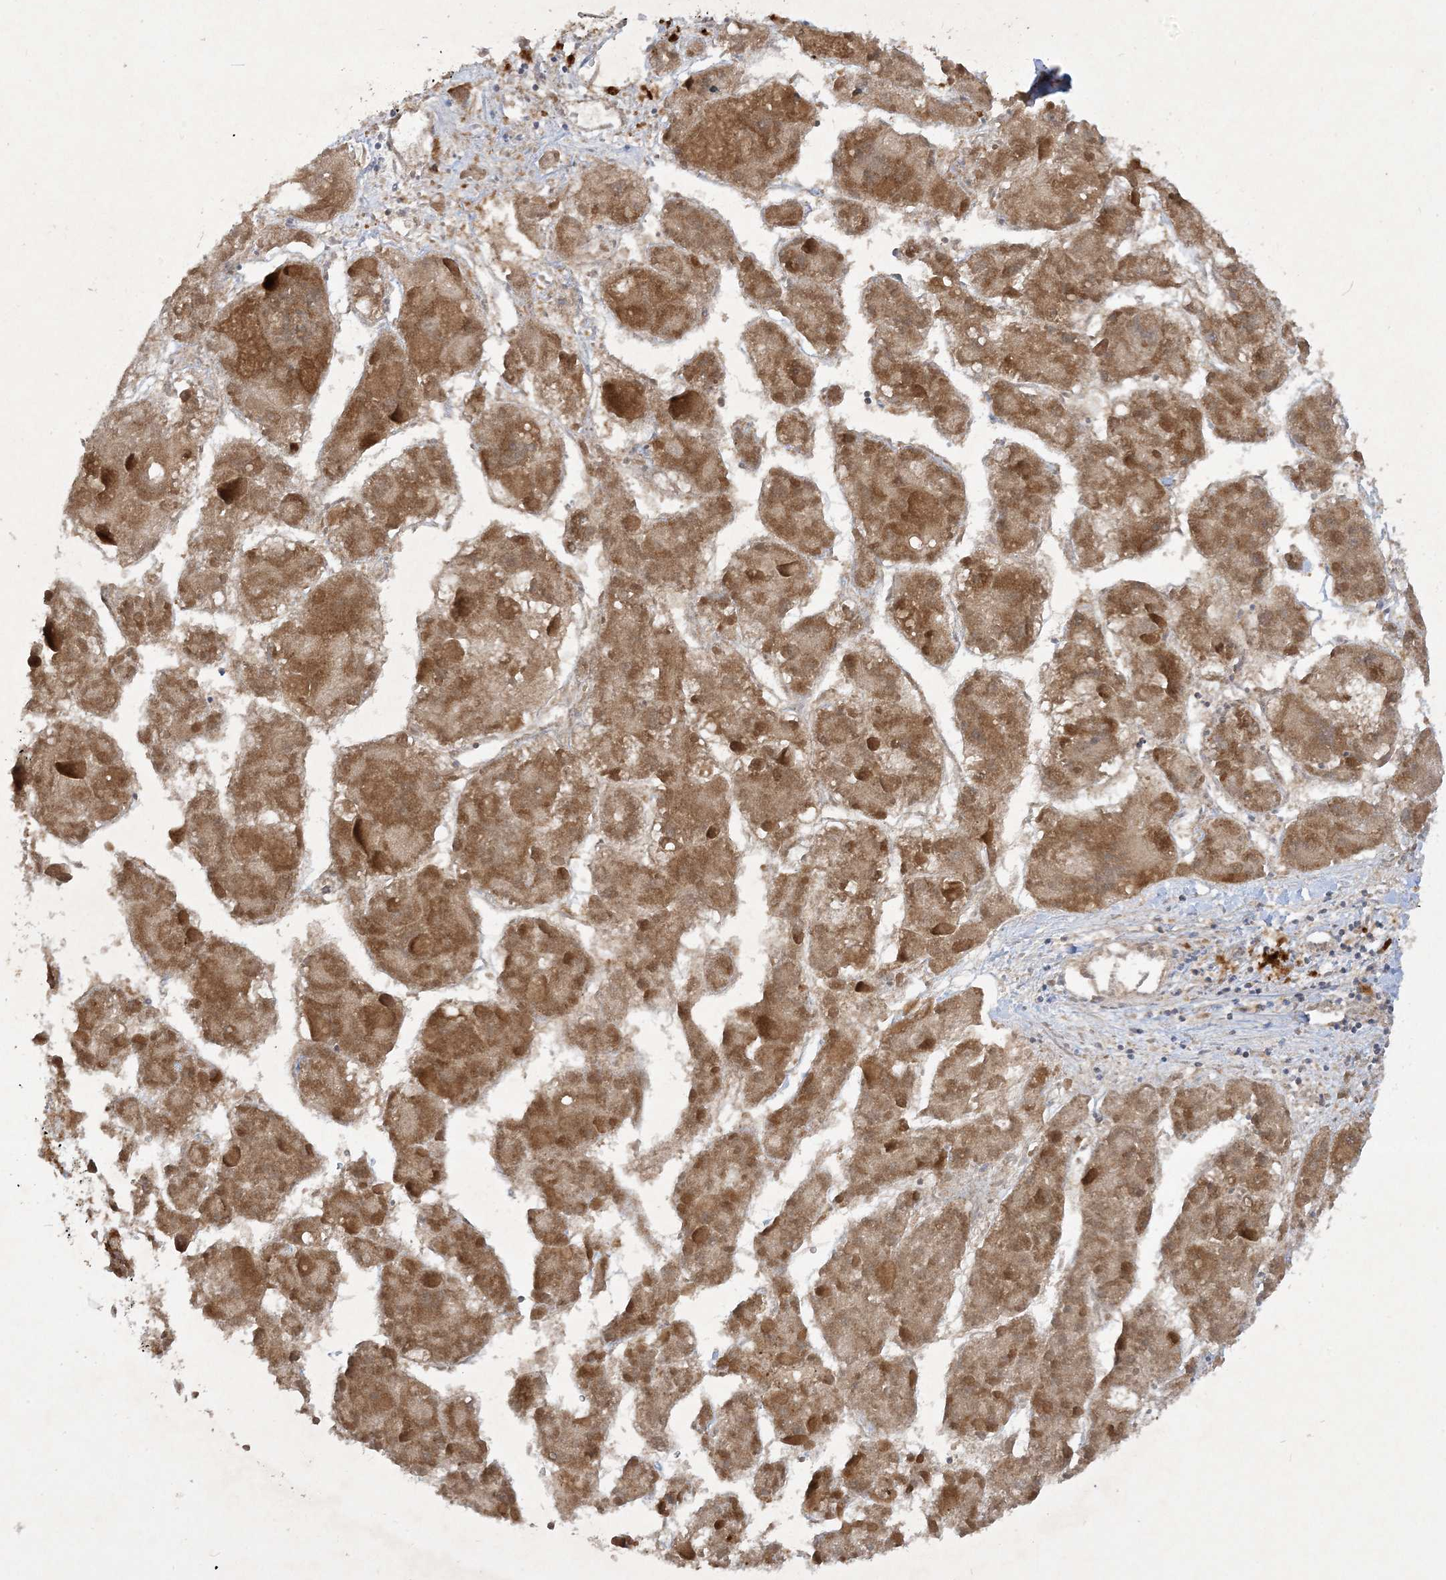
{"staining": {"intensity": "moderate", "quantity": ">75%", "location": "cytoplasmic/membranous"}, "tissue": "liver cancer", "cell_type": "Tumor cells", "image_type": "cancer", "snomed": [{"axis": "morphology", "description": "Carcinoma, Hepatocellular, NOS"}, {"axis": "topography", "description": "Liver"}], "caption": "Immunohistochemistry (IHC) image of neoplastic tissue: liver cancer (hepatocellular carcinoma) stained using immunohistochemistry (IHC) shows medium levels of moderate protein expression localized specifically in the cytoplasmic/membranous of tumor cells, appearing as a cytoplasmic/membranous brown color.", "gene": "NDUFAF3", "patient": {"sex": "female", "age": 73}}